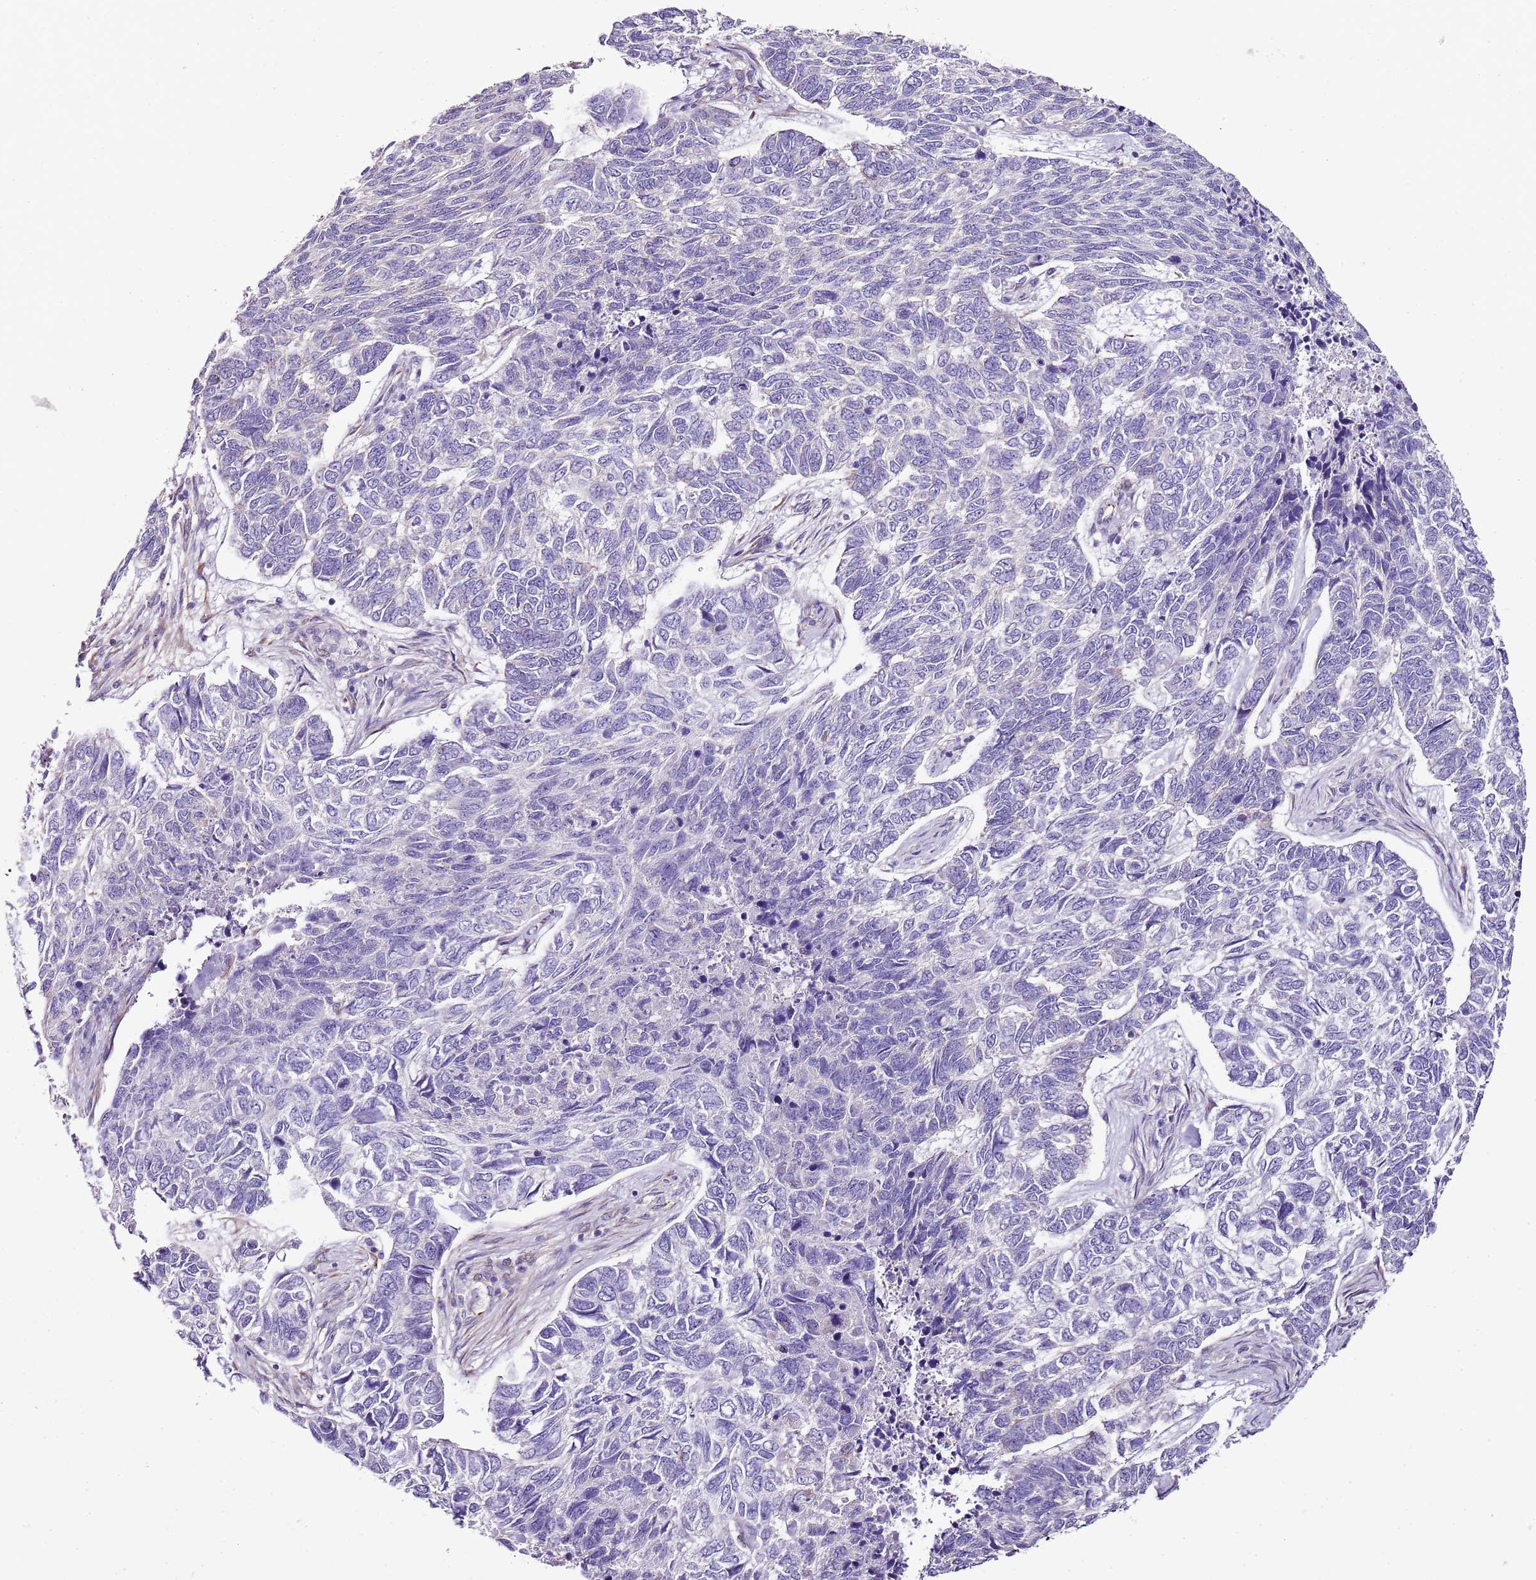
{"staining": {"intensity": "negative", "quantity": "none", "location": "none"}, "tissue": "skin cancer", "cell_type": "Tumor cells", "image_type": "cancer", "snomed": [{"axis": "morphology", "description": "Basal cell carcinoma"}, {"axis": "topography", "description": "Skin"}], "caption": "Tumor cells show no significant protein expression in skin cancer. The staining was performed using DAB to visualize the protein expression in brown, while the nuclei were stained in blue with hematoxylin (Magnification: 20x).", "gene": "ZNF786", "patient": {"sex": "female", "age": 65}}